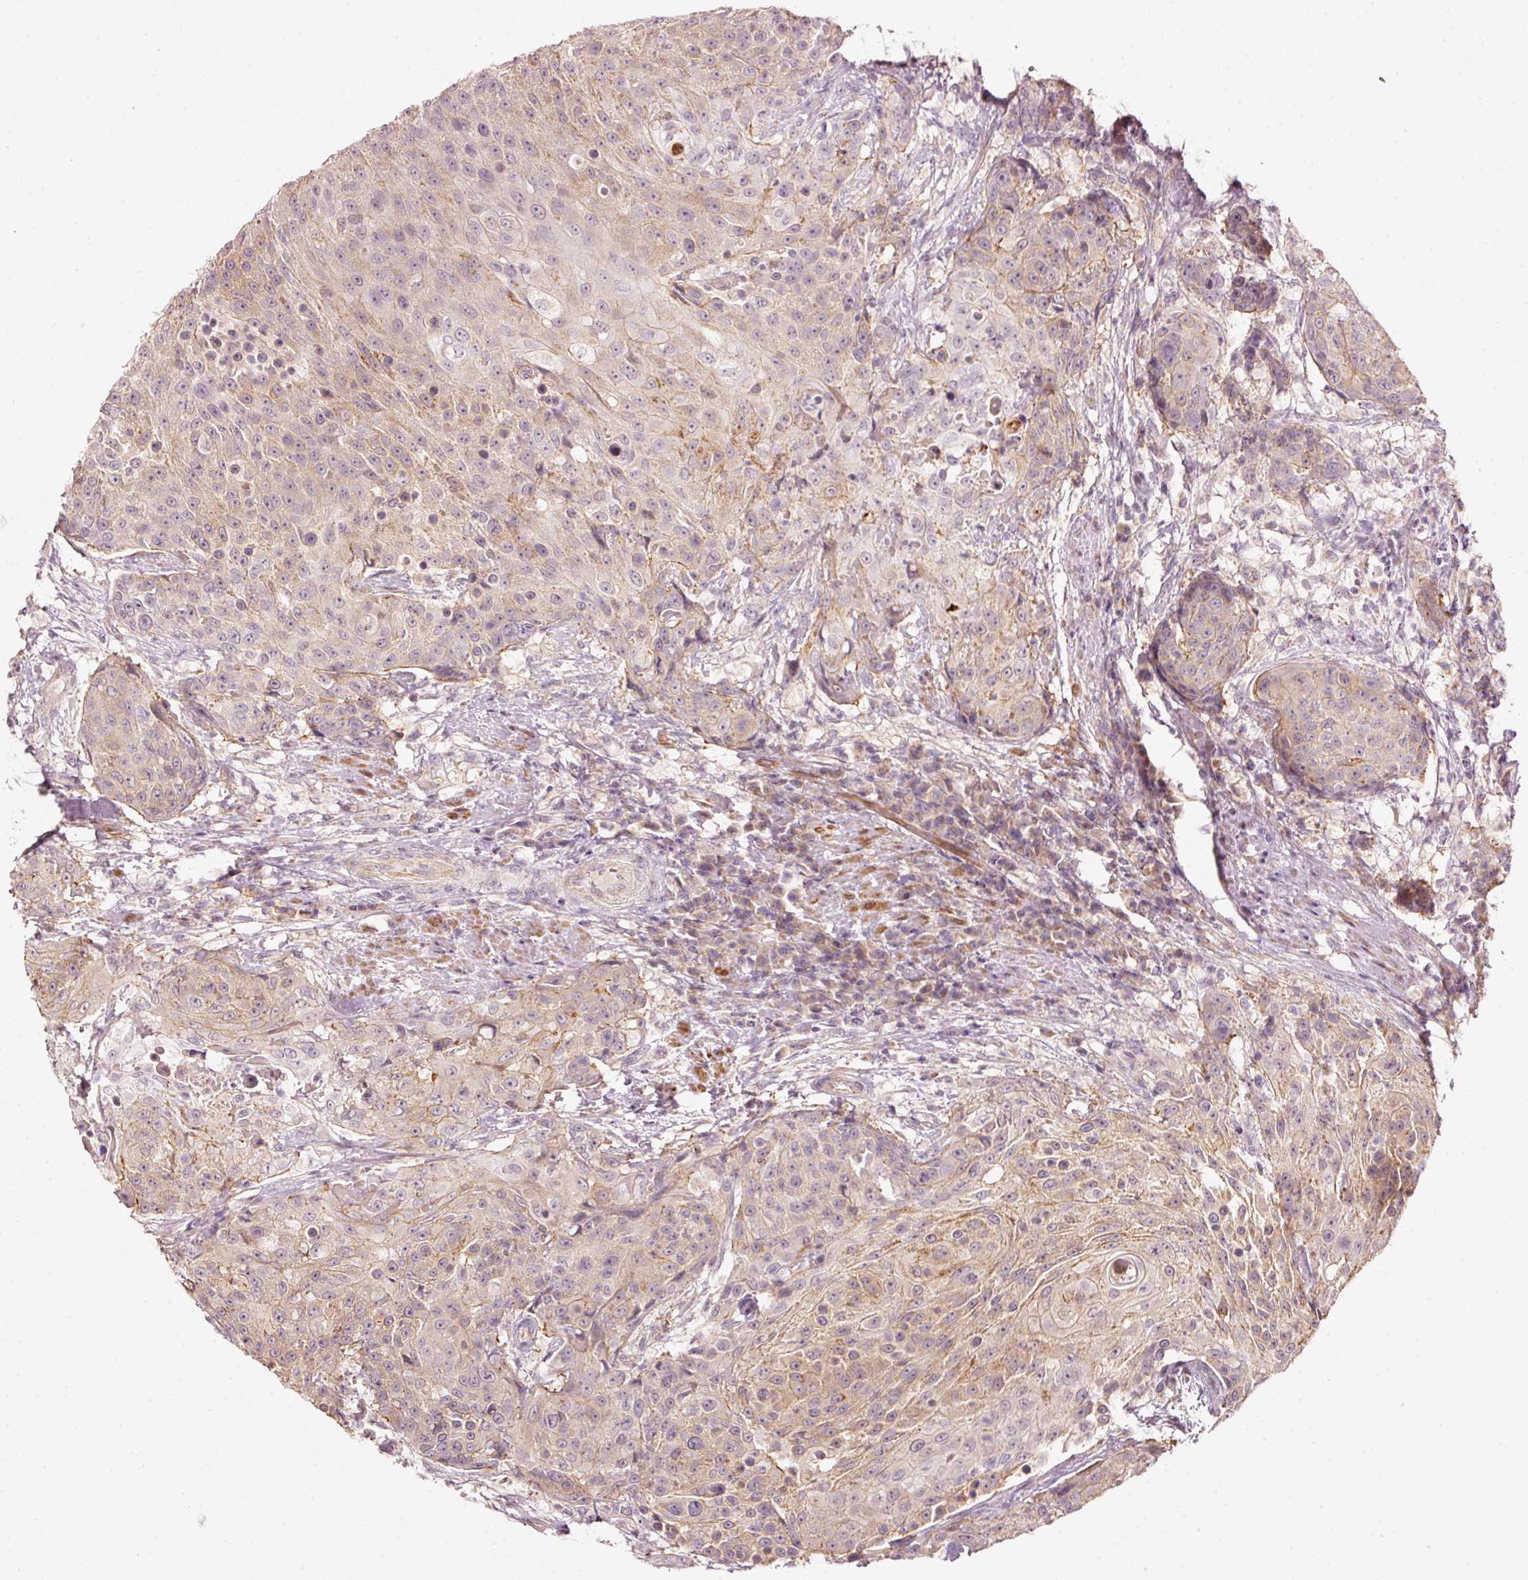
{"staining": {"intensity": "weak", "quantity": "25%-75%", "location": "cytoplasmic/membranous"}, "tissue": "urothelial cancer", "cell_type": "Tumor cells", "image_type": "cancer", "snomed": [{"axis": "morphology", "description": "Urothelial carcinoma, High grade"}, {"axis": "topography", "description": "Urinary bladder"}], "caption": "Immunohistochemistry (IHC) micrograph of urothelial carcinoma (high-grade) stained for a protein (brown), which displays low levels of weak cytoplasmic/membranous expression in about 25%-75% of tumor cells.", "gene": "ARHGAP22", "patient": {"sex": "female", "age": 63}}